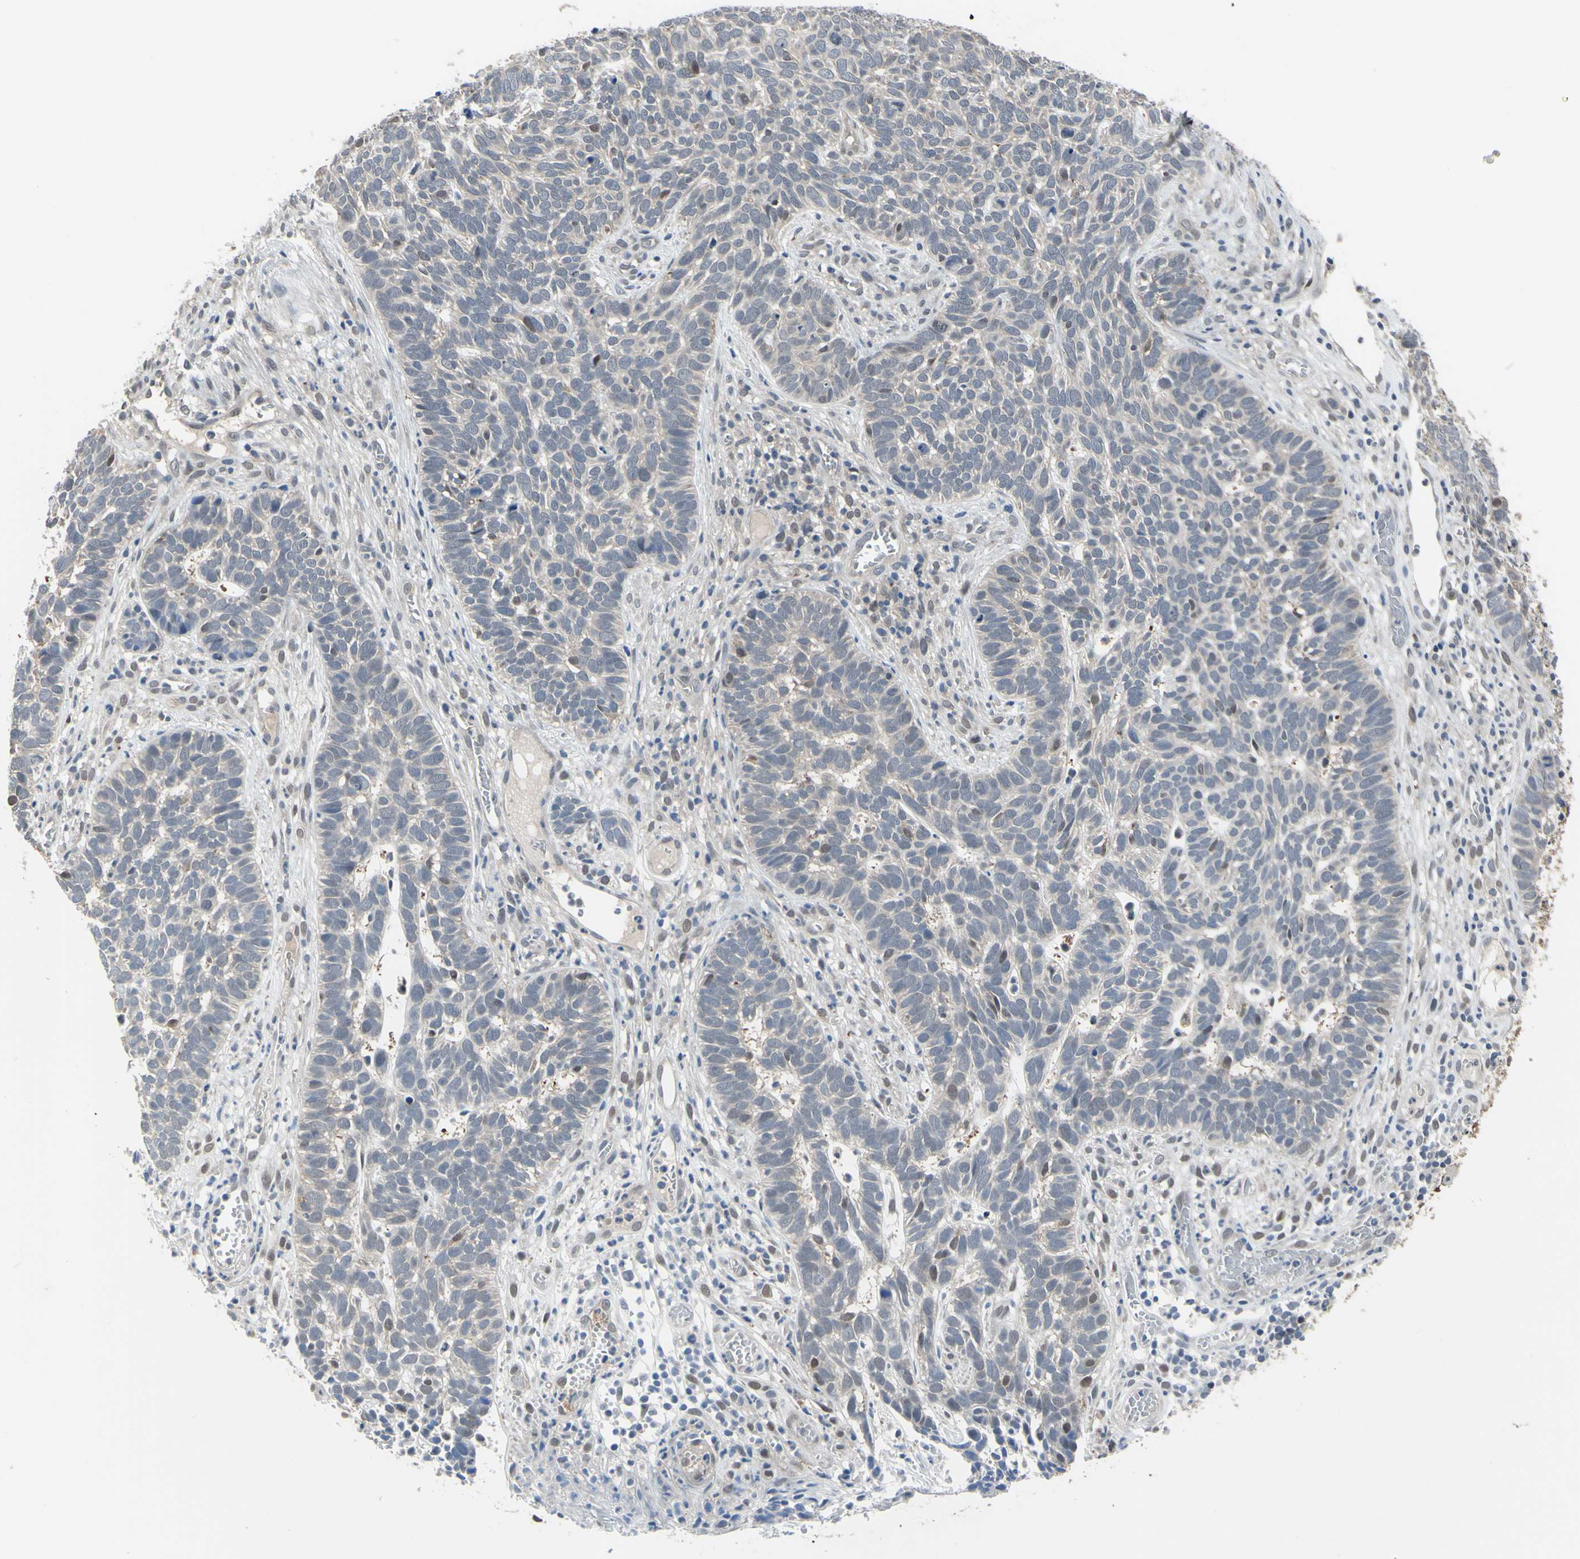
{"staining": {"intensity": "weak", "quantity": "<25%", "location": "nuclear"}, "tissue": "skin cancer", "cell_type": "Tumor cells", "image_type": "cancer", "snomed": [{"axis": "morphology", "description": "Basal cell carcinoma"}, {"axis": "topography", "description": "Skin"}], "caption": "Tumor cells show no significant staining in skin cancer. (DAB immunohistochemistry (IHC) with hematoxylin counter stain).", "gene": "HSPA4", "patient": {"sex": "male", "age": 87}}